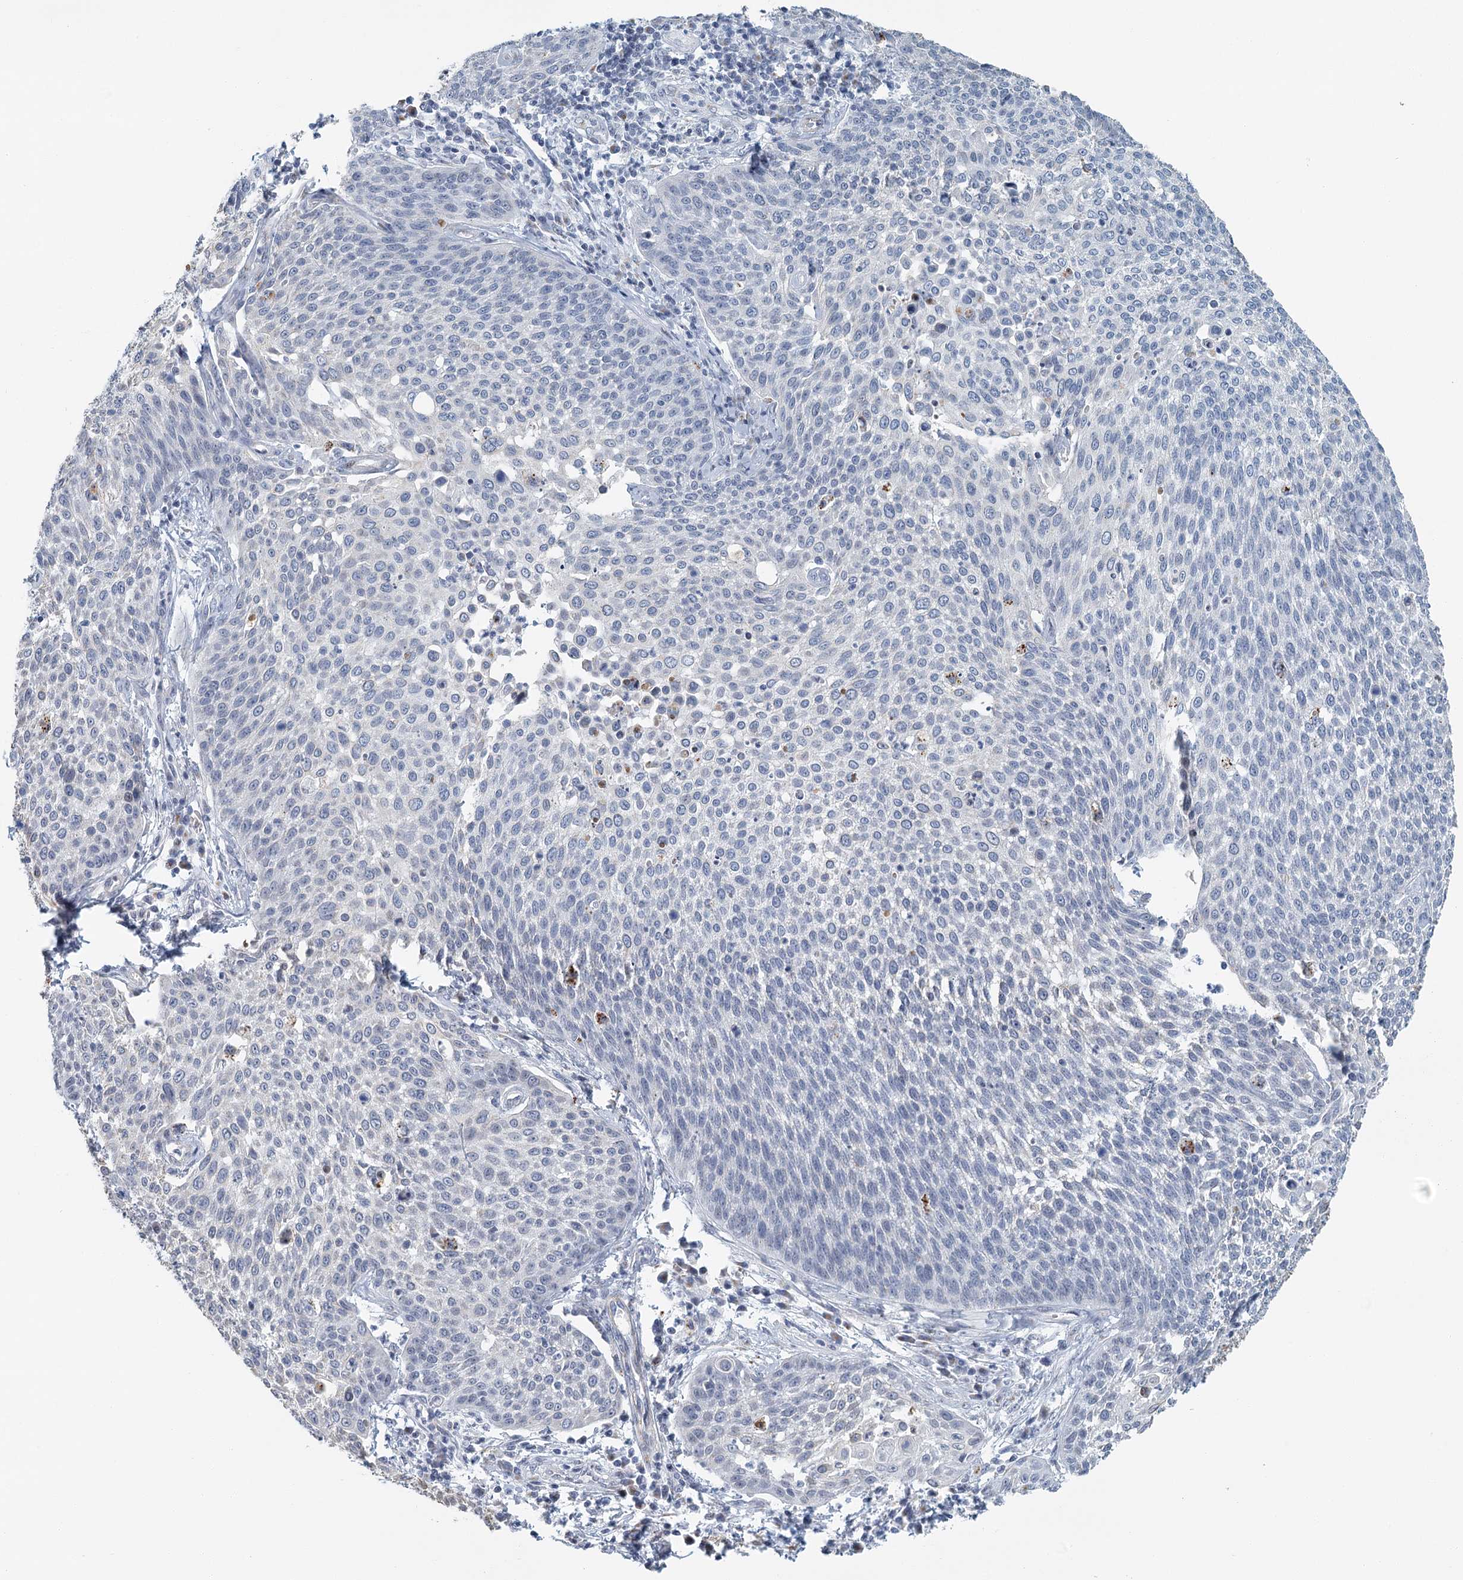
{"staining": {"intensity": "negative", "quantity": "none", "location": "none"}, "tissue": "cervical cancer", "cell_type": "Tumor cells", "image_type": "cancer", "snomed": [{"axis": "morphology", "description": "Squamous cell carcinoma, NOS"}, {"axis": "topography", "description": "Cervix"}], "caption": "High power microscopy image of an IHC image of squamous cell carcinoma (cervical), revealing no significant expression in tumor cells.", "gene": "ZNF527", "patient": {"sex": "female", "age": 34}}